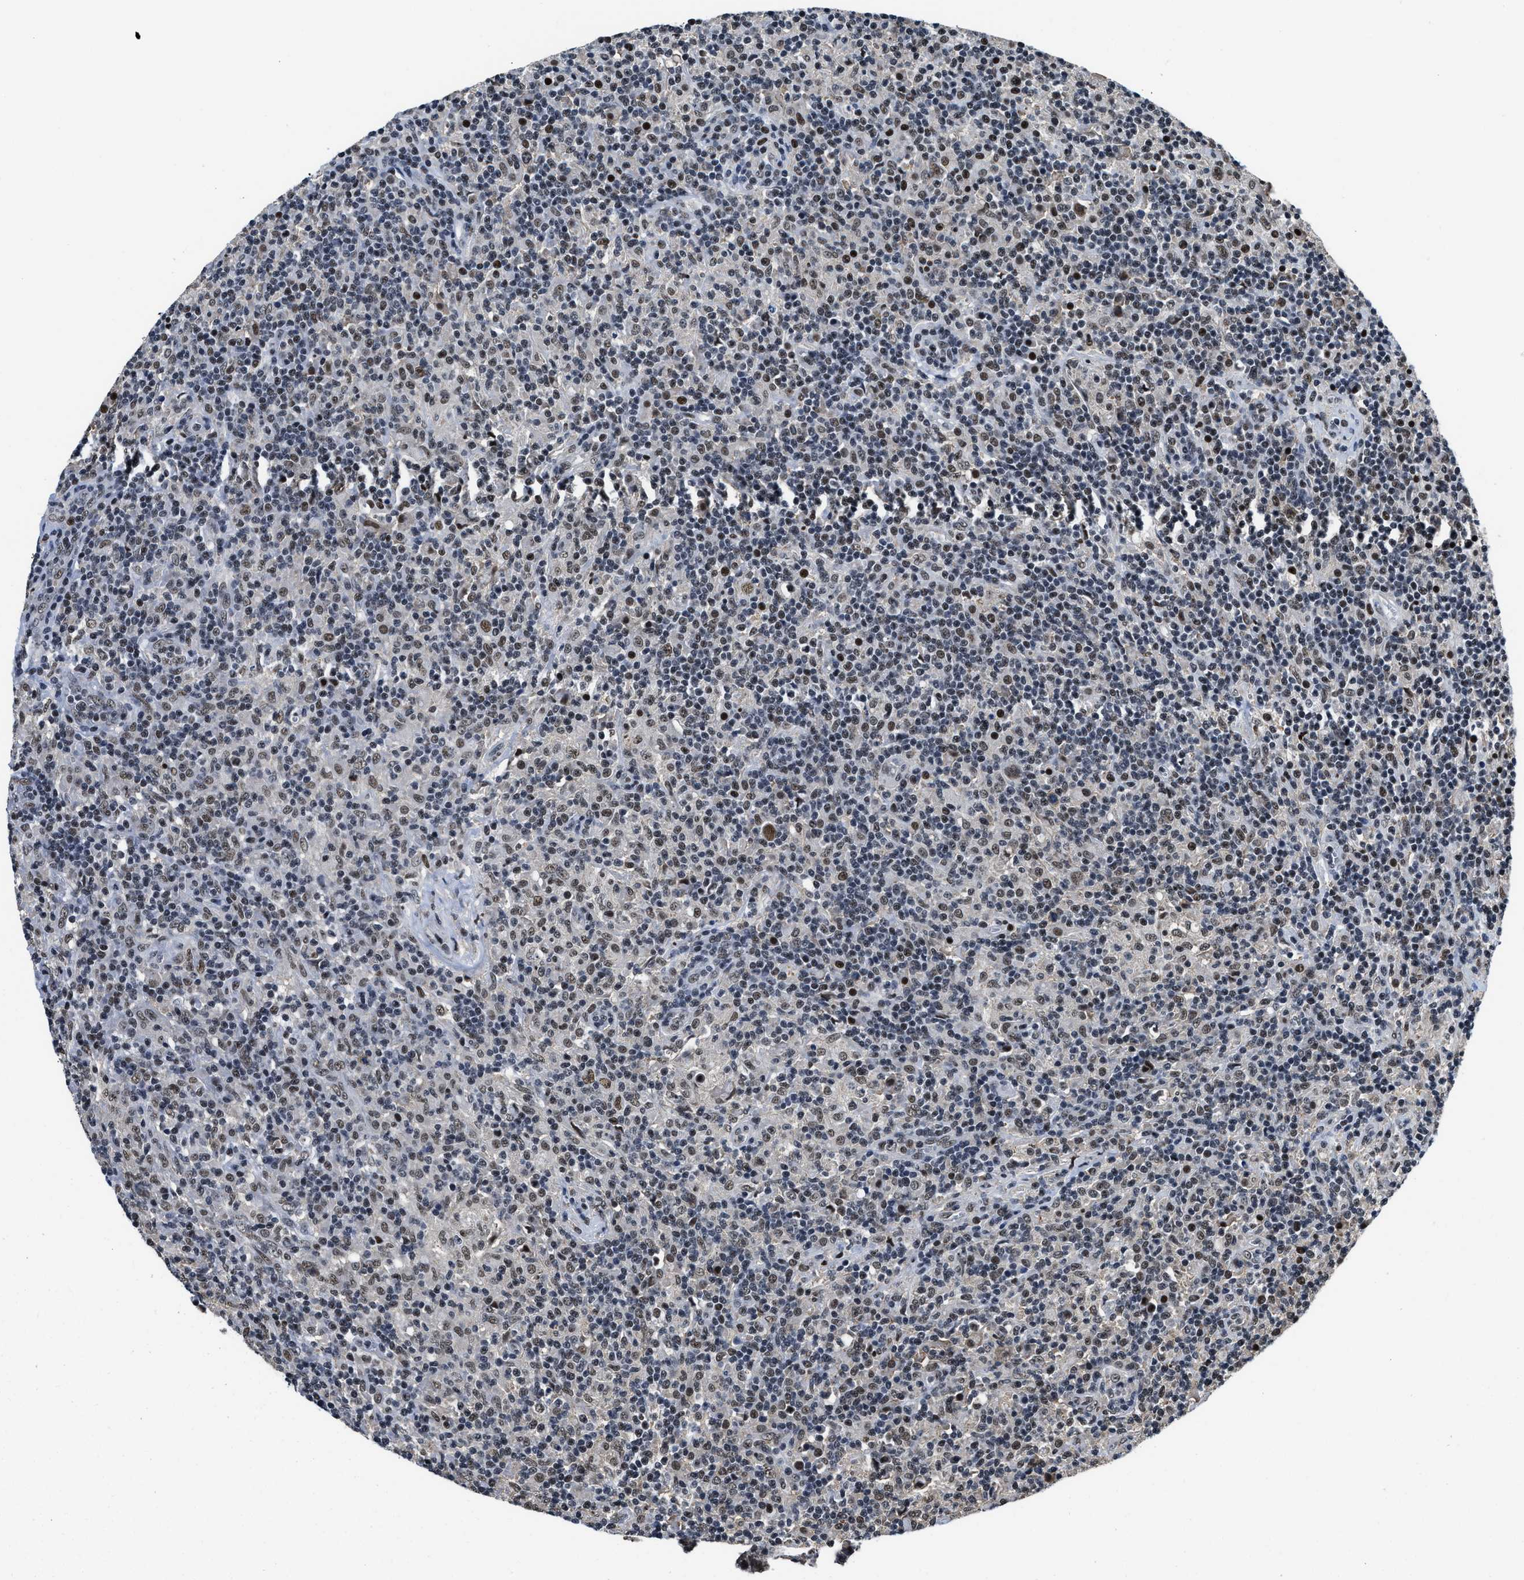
{"staining": {"intensity": "moderate", "quantity": ">75%", "location": "nuclear"}, "tissue": "lymphoma", "cell_type": "Tumor cells", "image_type": "cancer", "snomed": [{"axis": "morphology", "description": "Hodgkin's disease, NOS"}, {"axis": "topography", "description": "Lymph node"}], "caption": "Hodgkin's disease was stained to show a protein in brown. There is medium levels of moderate nuclear positivity in approximately >75% of tumor cells.", "gene": "HNRNPH2", "patient": {"sex": "male", "age": 70}}